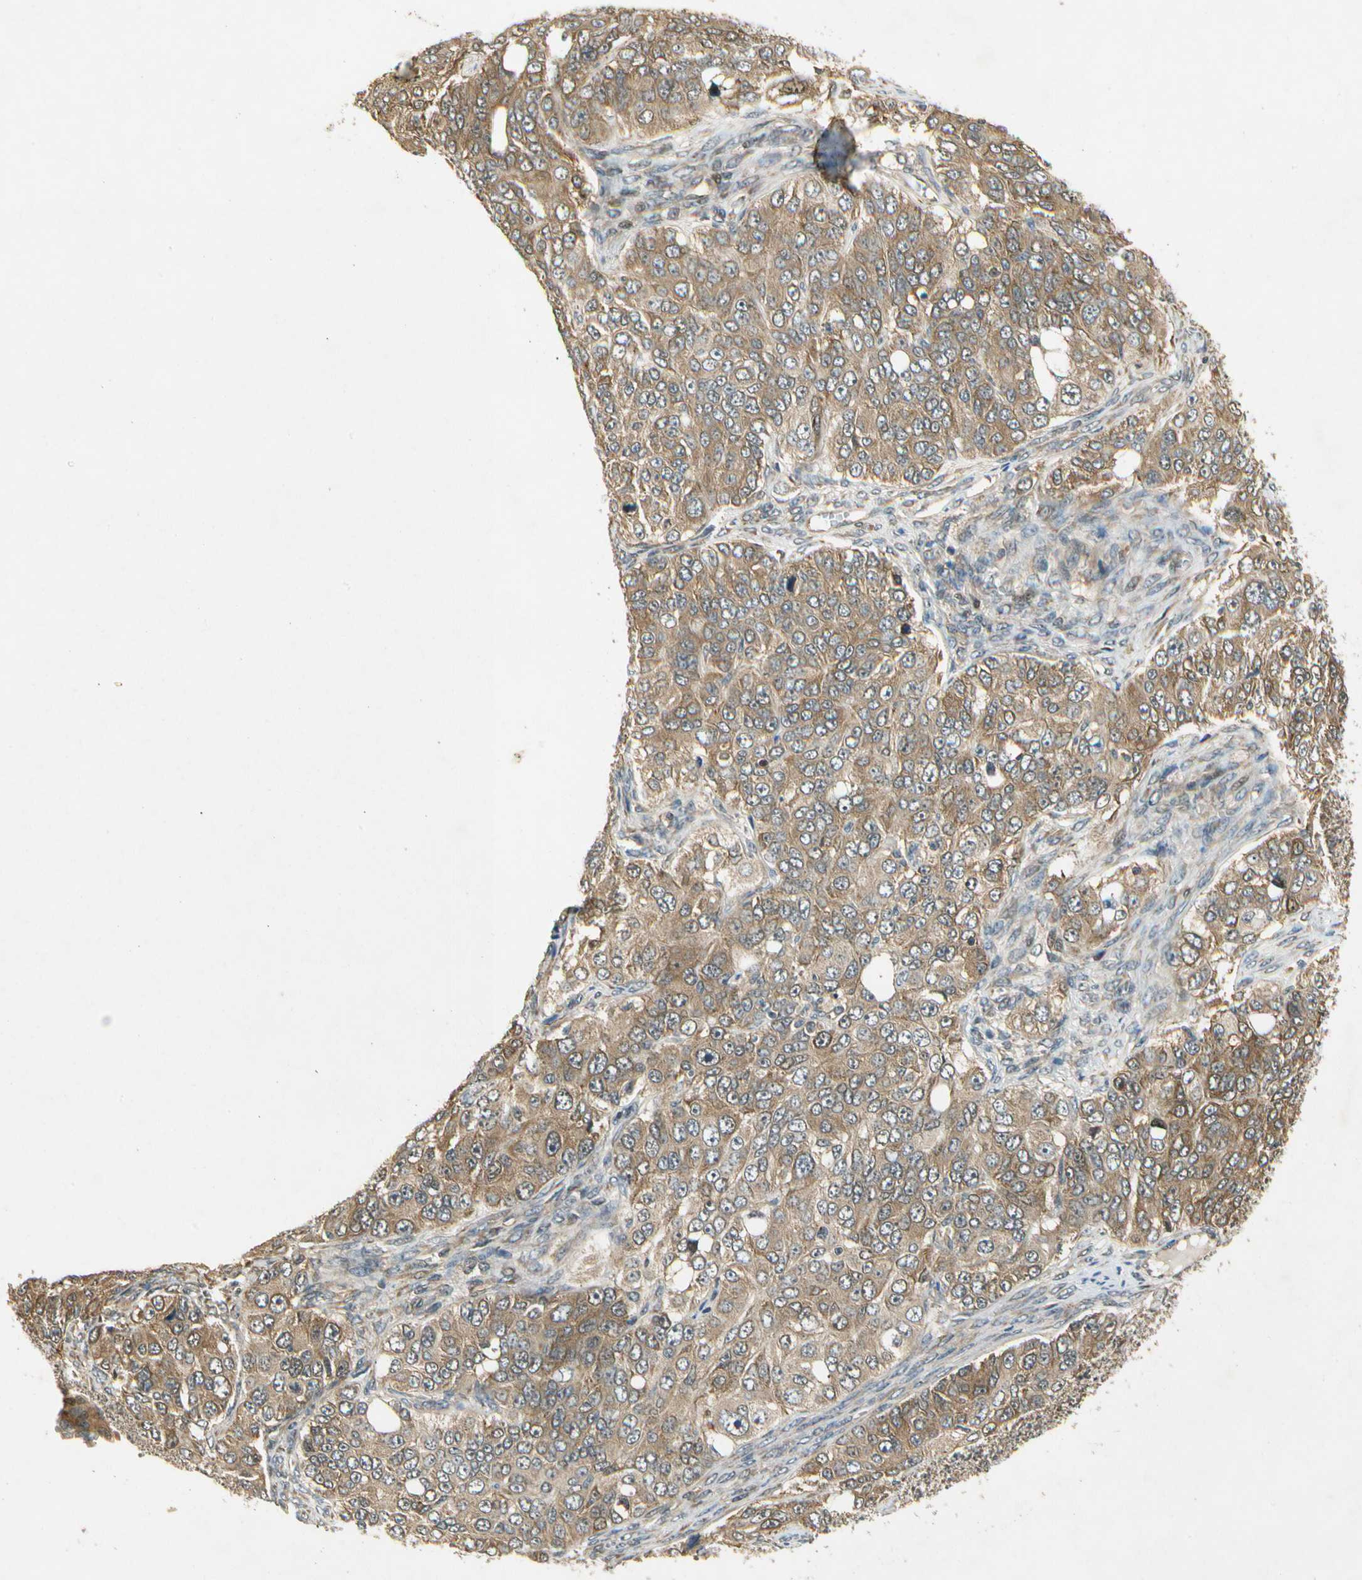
{"staining": {"intensity": "moderate", "quantity": ">75%", "location": "cytoplasmic/membranous"}, "tissue": "ovarian cancer", "cell_type": "Tumor cells", "image_type": "cancer", "snomed": [{"axis": "morphology", "description": "Carcinoma, endometroid"}, {"axis": "topography", "description": "Ovary"}], "caption": "Tumor cells show medium levels of moderate cytoplasmic/membranous expression in about >75% of cells in human ovarian cancer (endometroid carcinoma).", "gene": "EIF1AX", "patient": {"sex": "female", "age": 51}}